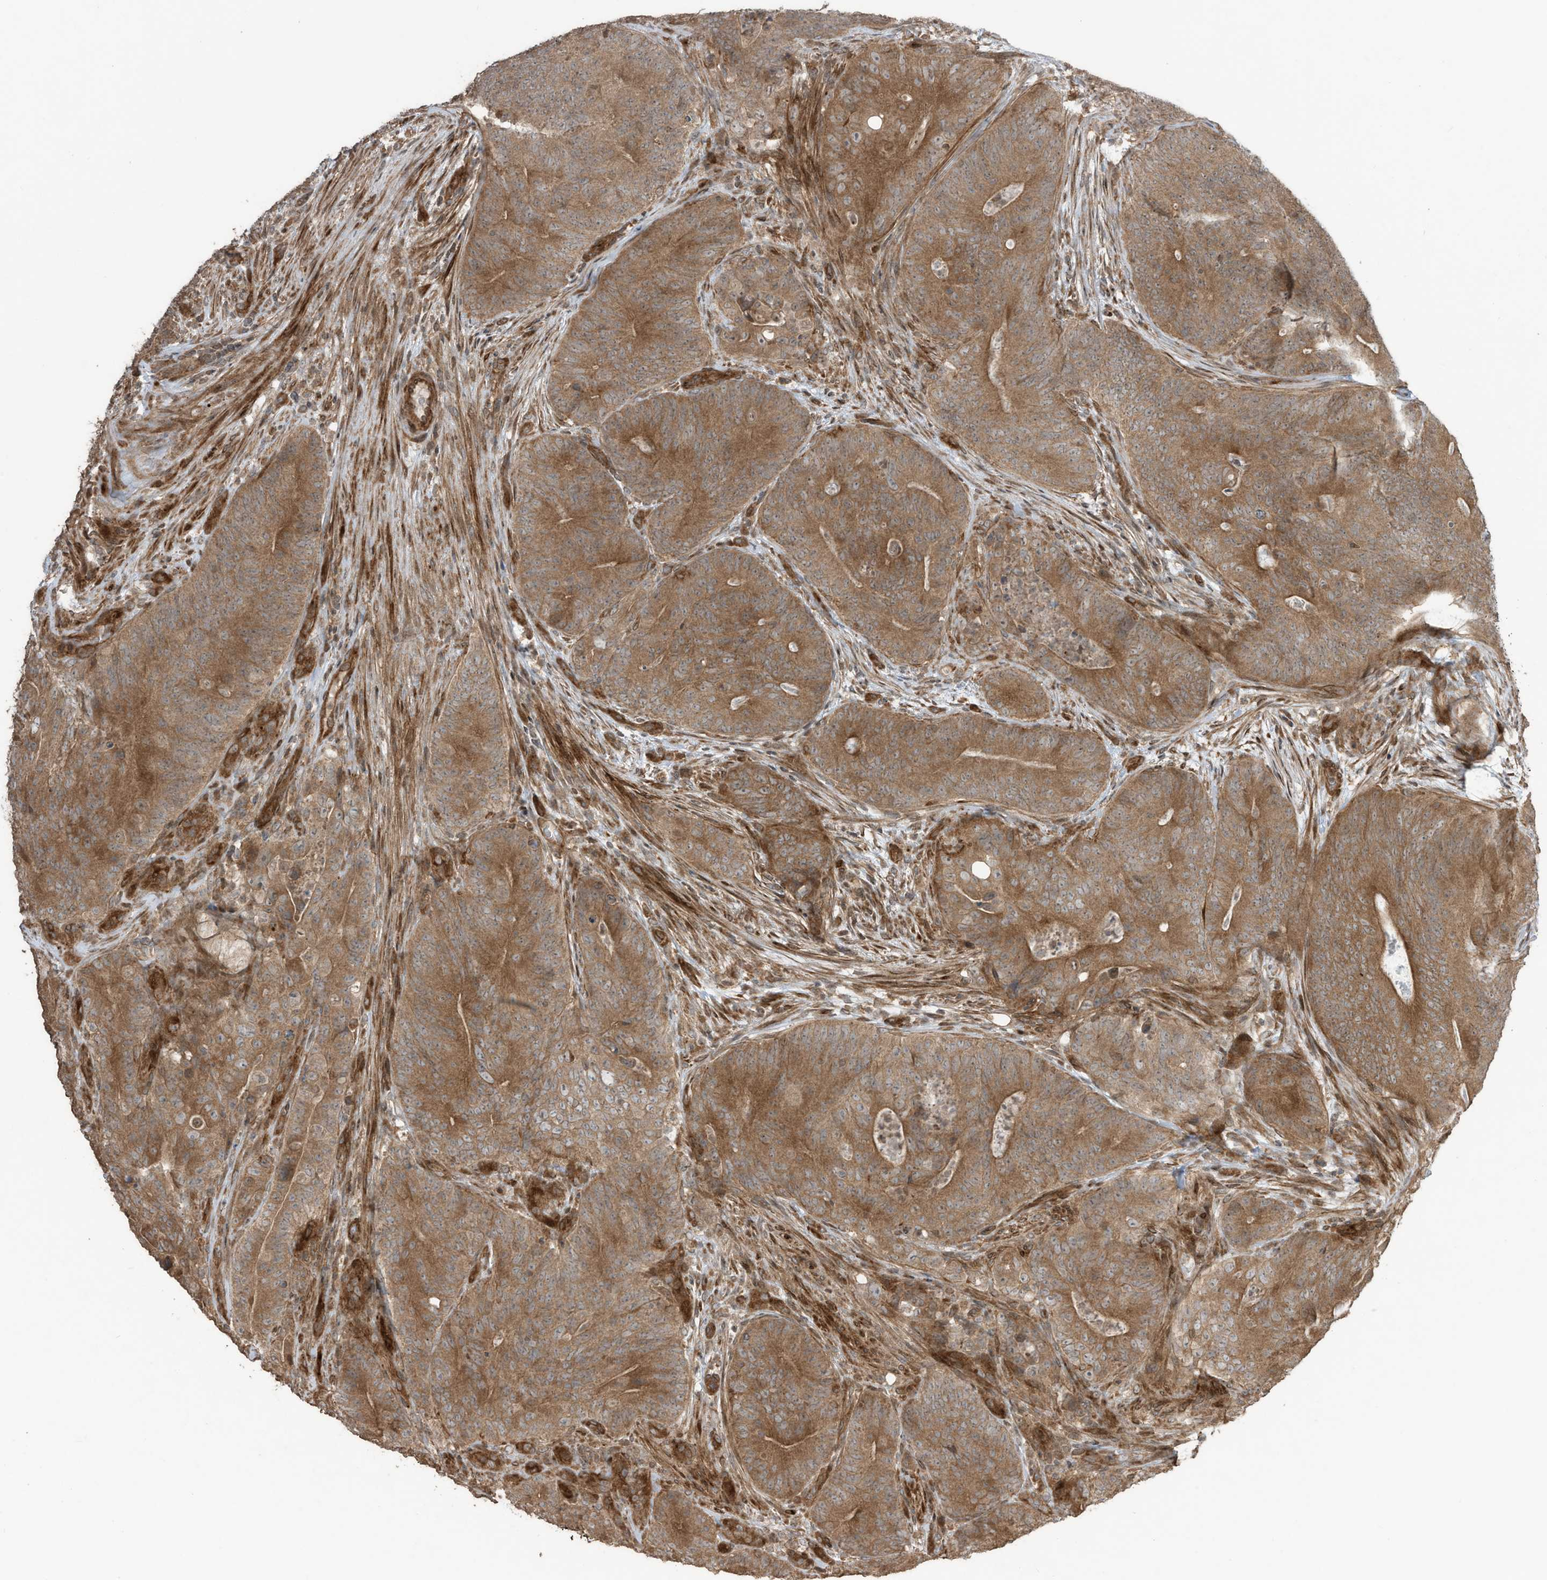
{"staining": {"intensity": "strong", "quantity": ">75%", "location": "cytoplasmic/membranous"}, "tissue": "colorectal cancer", "cell_type": "Tumor cells", "image_type": "cancer", "snomed": [{"axis": "morphology", "description": "Normal tissue, NOS"}, {"axis": "topography", "description": "Colon"}], "caption": "Immunohistochemistry micrograph of human colorectal cancer stained for a protein (brown), which shows high levels of strong cytoplasmic/membranous staining in about >75% of tumor cells.", "gene": "ZNF653", "patient": {"sex": "female", "age": 82}}